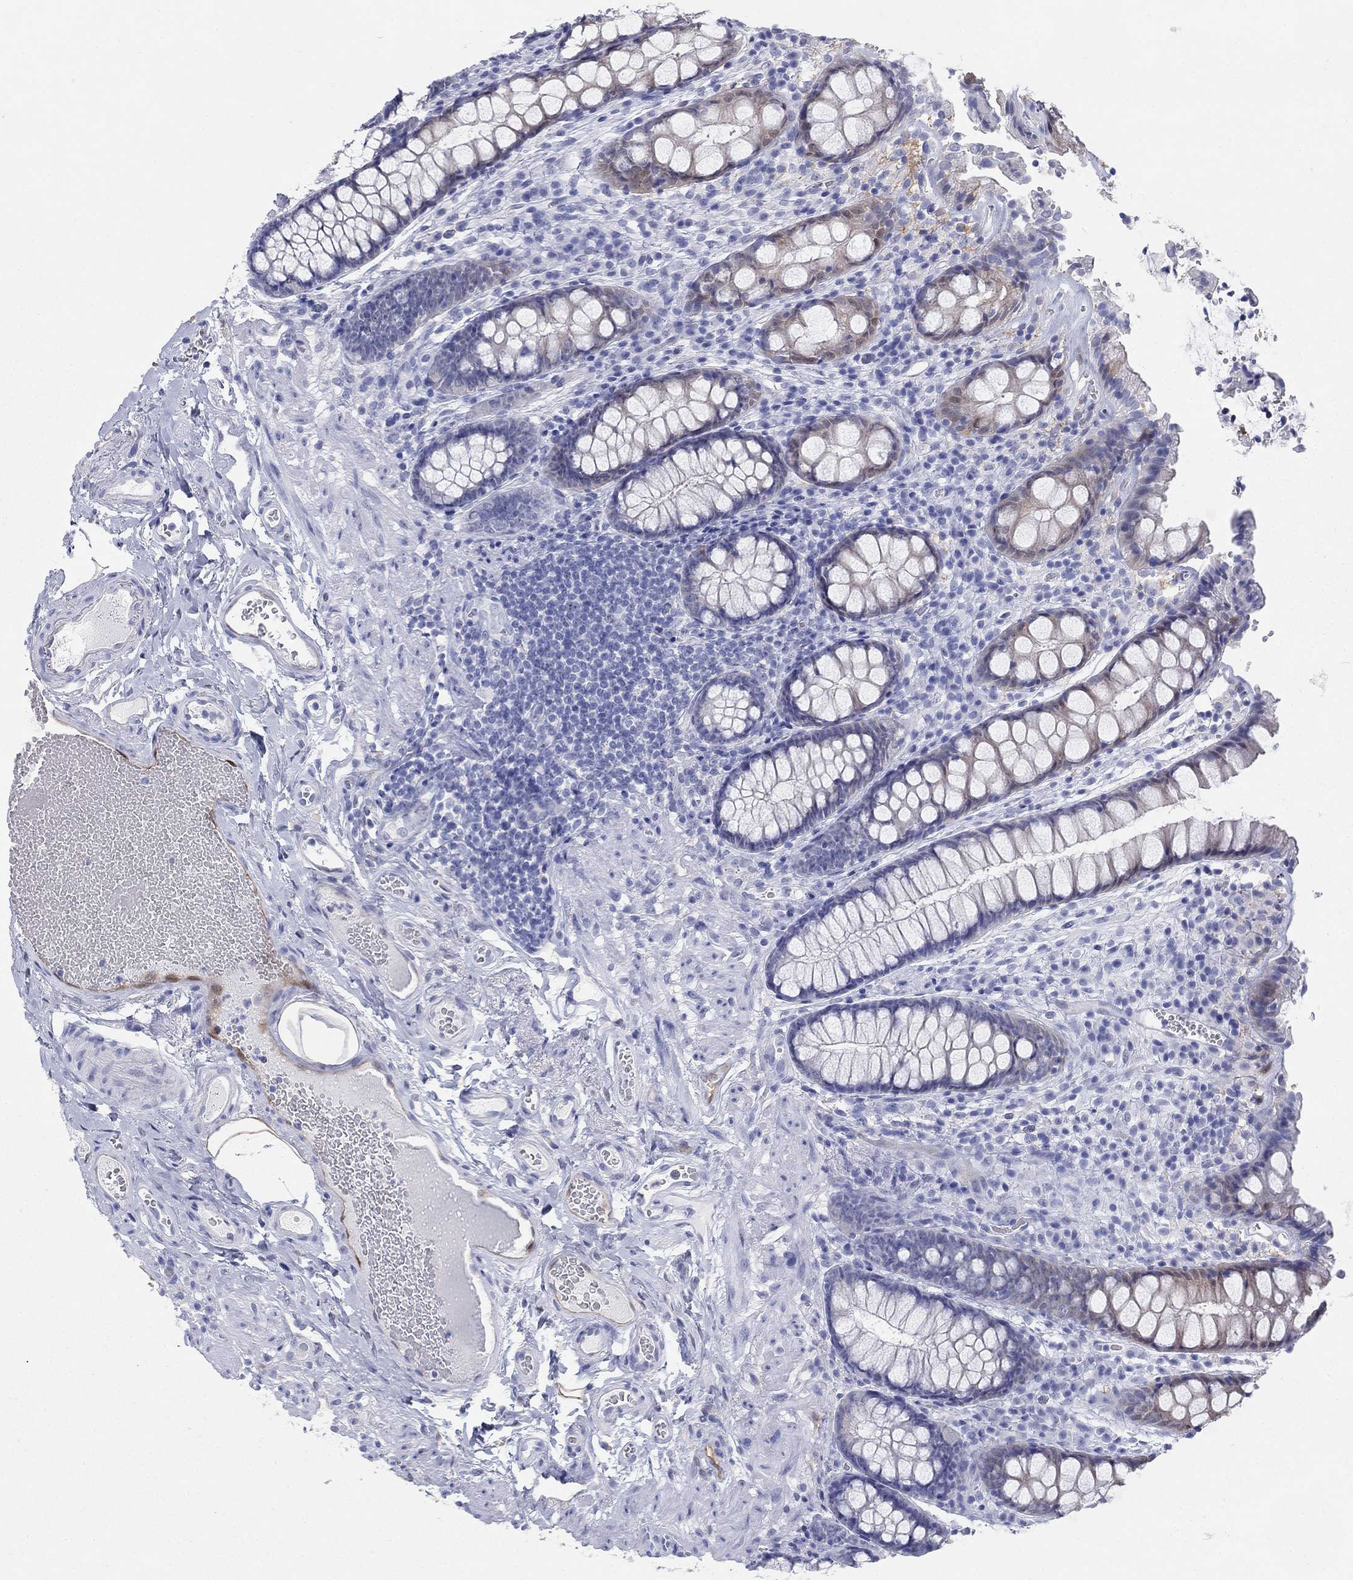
{"staining": {"intensity": "negative", "quantity": "none", "location": "none"}, "tissue": "colon", "cell_type": "Endothelial cells", "image_type": "normal", "snomed": [{"axis": "morphology", "description": "Normal tissue, NOS"}, {"axis": "topography", "description": "Colon"}], "caption": "The histopathology image demonstrates no significant staining in endothelial cells of colon. The staining was performed using DAB (3,3'-diaminobenzidine) to visualize the protein expression in brown, while the nuclei were stained in blue with hematoxylin (Magnification: 20x).", "gene": "AKR1C1", "patient": {"sex": "female", "age": 86}}